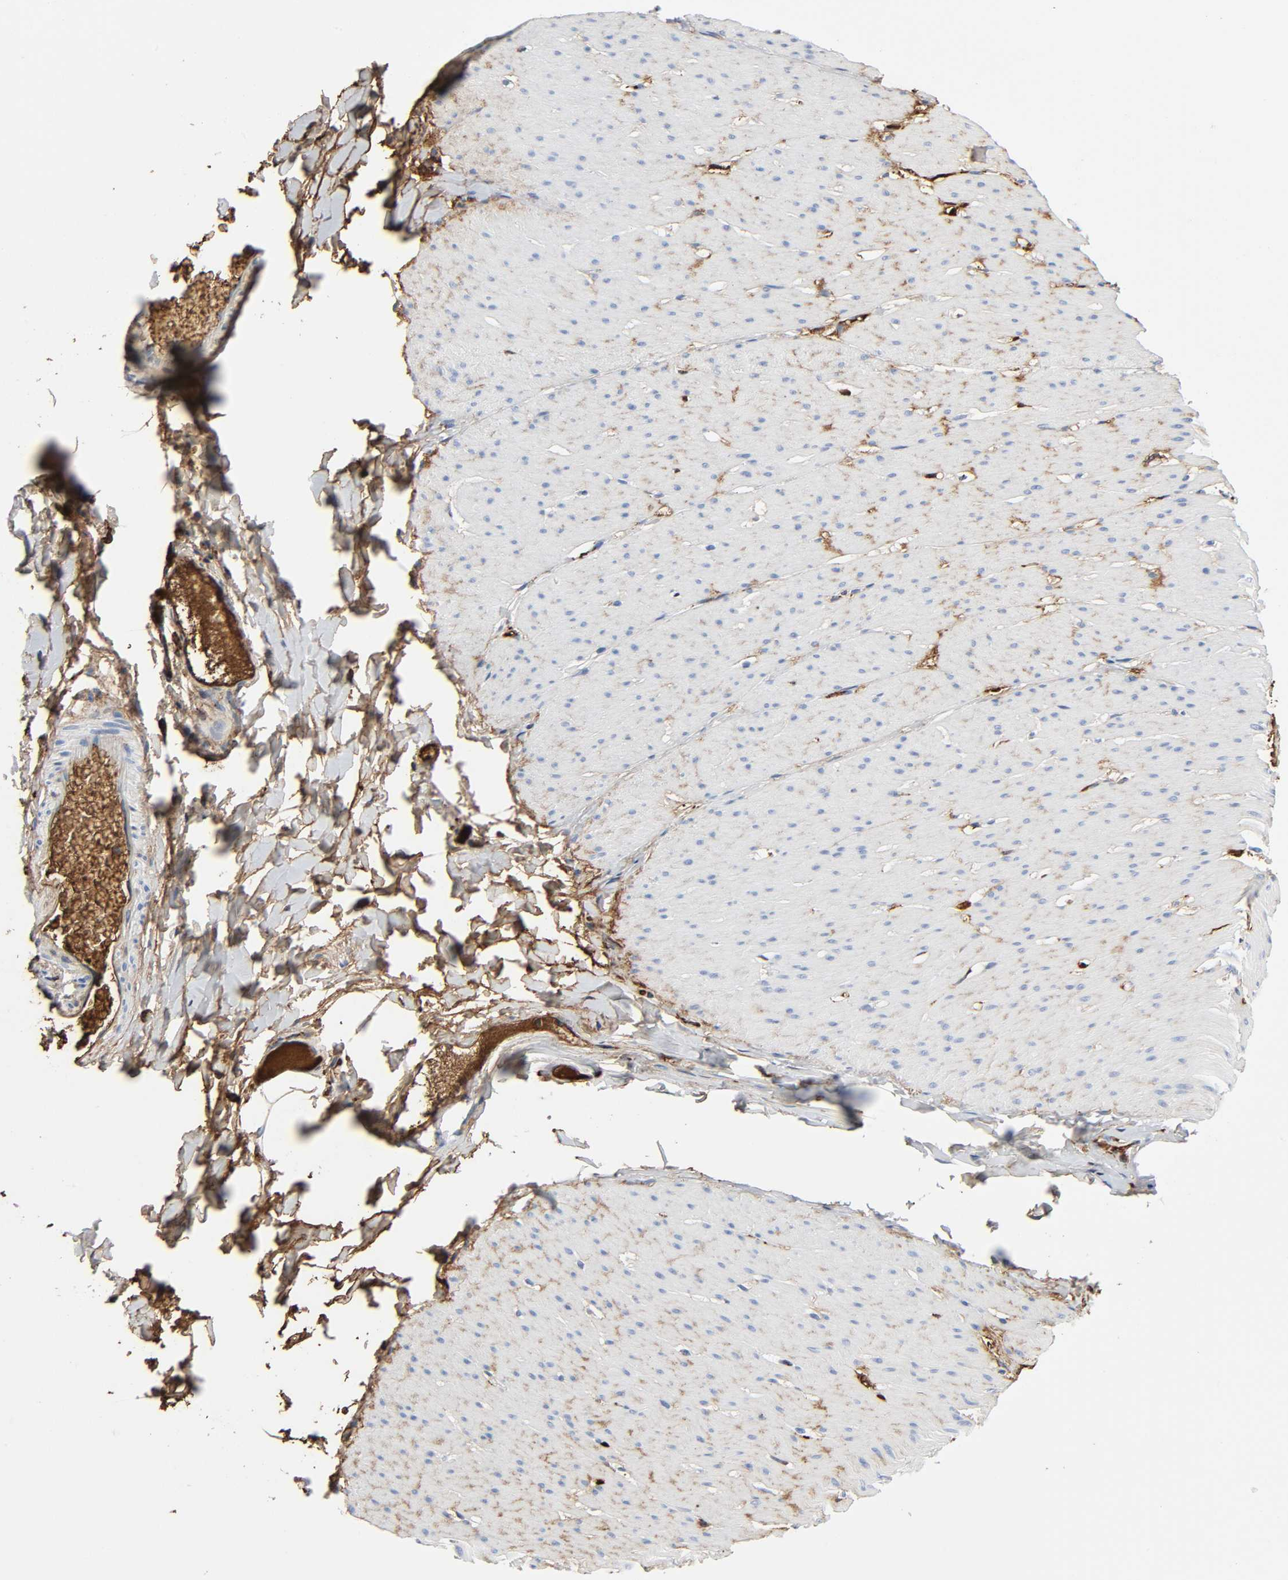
{"staining": {"intensity": "weak", "quantity": "25%-75%", "location": "cytoplasmic/membranous"}, "tissue": "smooth muscle", "cell_type": "Smooth muscle cells", "image_type": "normal", "snomed": [{"axis": "morphology", "description": "Normal tissue, NOS"}, {"axis": "topography", "description": "Smooth muscle"}, {"axis": "topography", "description": "Colon"}], "caption": "A low amount of weak cytoplasmic/membranous staining is seen in approximately 25%-75% of smooth muscle cells in unremarkable smooth muscle.", "gene": "C3", "patient": {"sex": "male", "age": 67}}